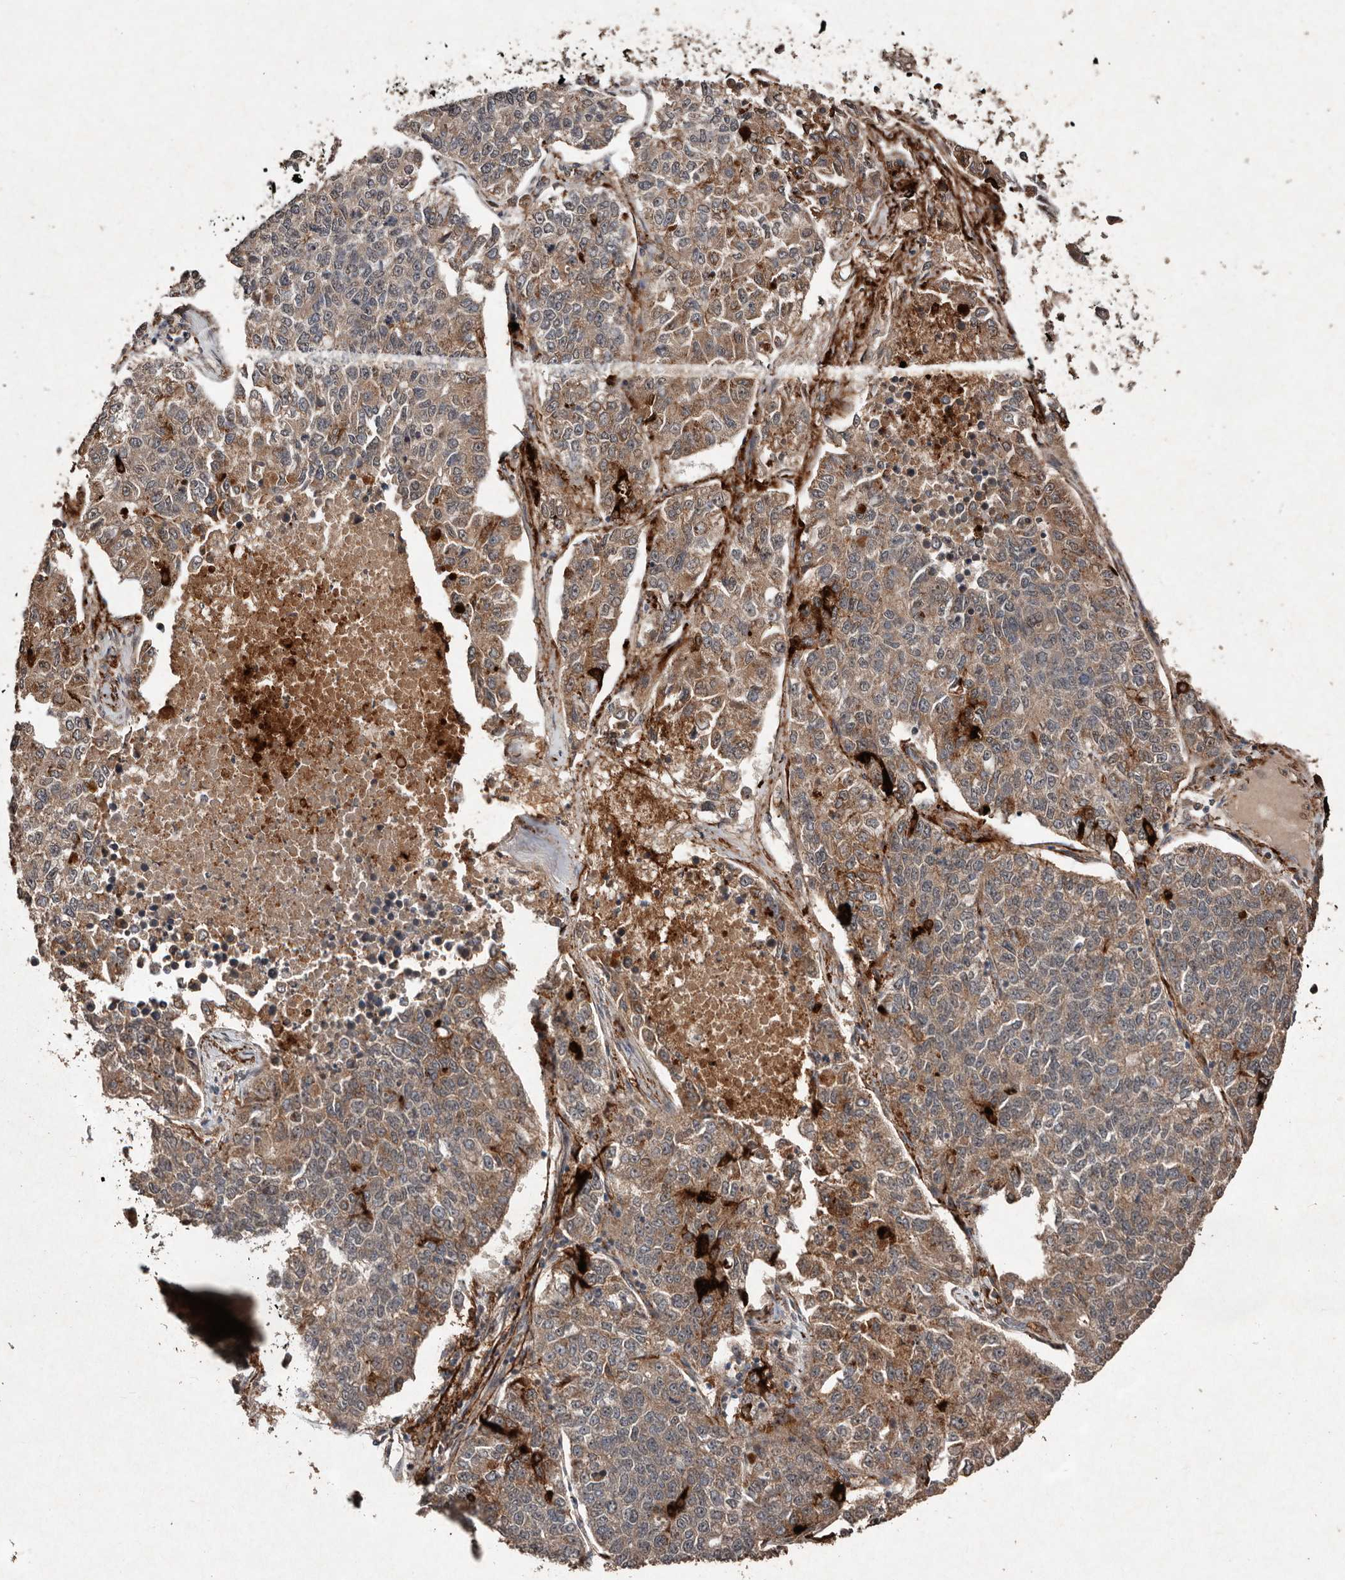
{"staining": {"intensity": "moderate", "quantity": ">75%", "location": "cytoplasmic/membranous"}, "tissue": "lung cancer", "cell_type": "Tumor cells", "image_type": "cancer", "snomed": [{"axis": "morphology", "description": "Adenocarcinoma, NOS"}, {"axis": "topography", "description": "Lung"}], "caption": "The micrograph displays a brown stain indicating the presence of a protein in the cytoplasmic/membranous of tumor cells in lung cancer (adenocarcinoma).", "gene": "DIP2C", "patient": {"sex": "male", "age": 49}}